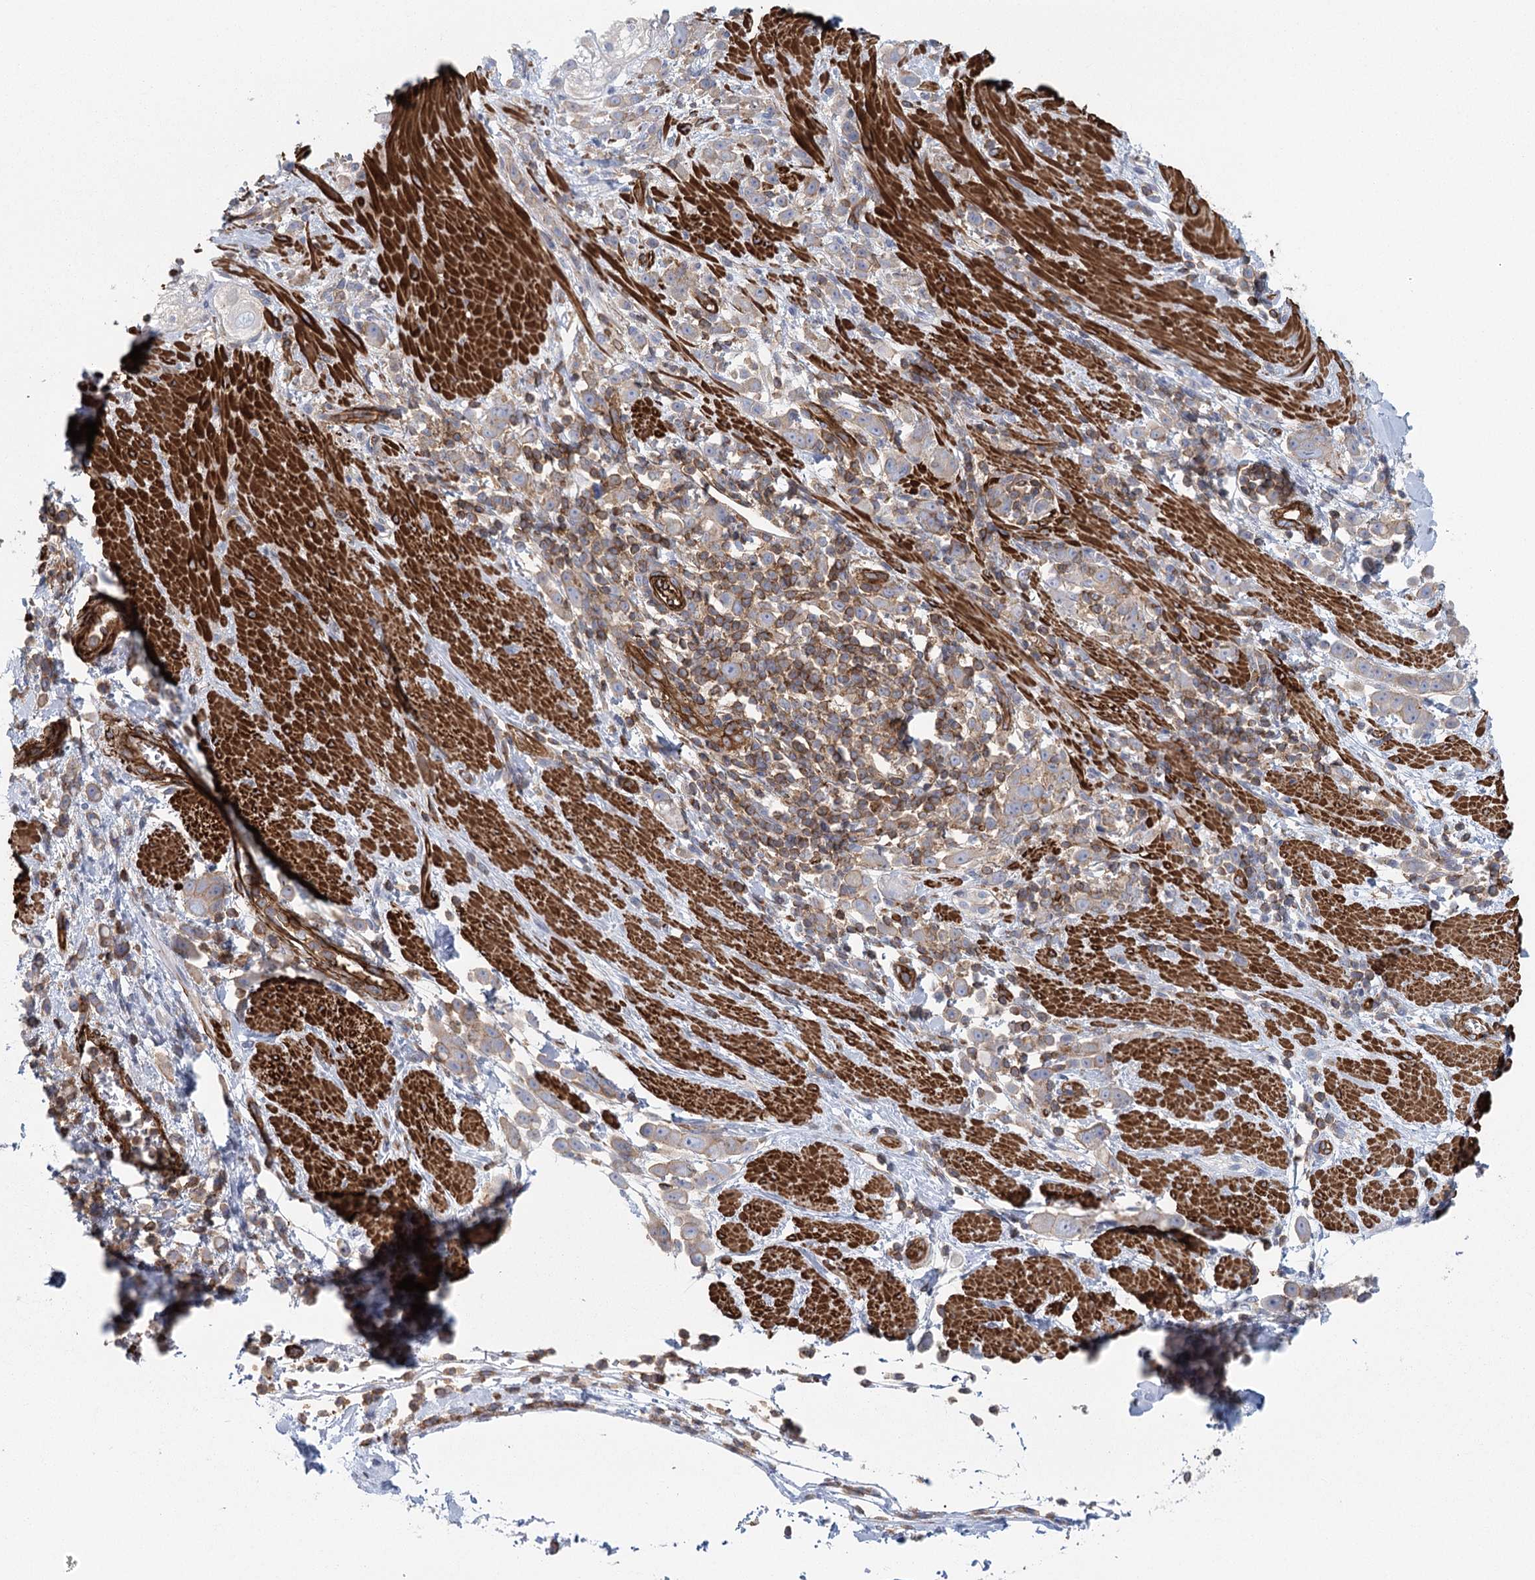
{"staining": {"intensity": "weak", "quantity": ">75%", "location": "cytoplasmic/membranous"}, "tissue": "pancreatic cancer", "cell_type": "Tumor cells", "image_type": "cancer", "snomed": [{"axis": "morphology", "description": "Normal tissue, NOS"}, {"axis": "morphology", "description": "Adenocarcinoma, NOS"}, {"axis": "topography", "description": "Pancreas"}], "caption": "An image showing weak cytoplasmic/membranous staining in about >75% of tumor cells in pancreatic adenocarcinoma, as visualized by brown immunohistochemical staining.", "gene": "IFT46", "patient": {"sex": "female", "age": 64}}